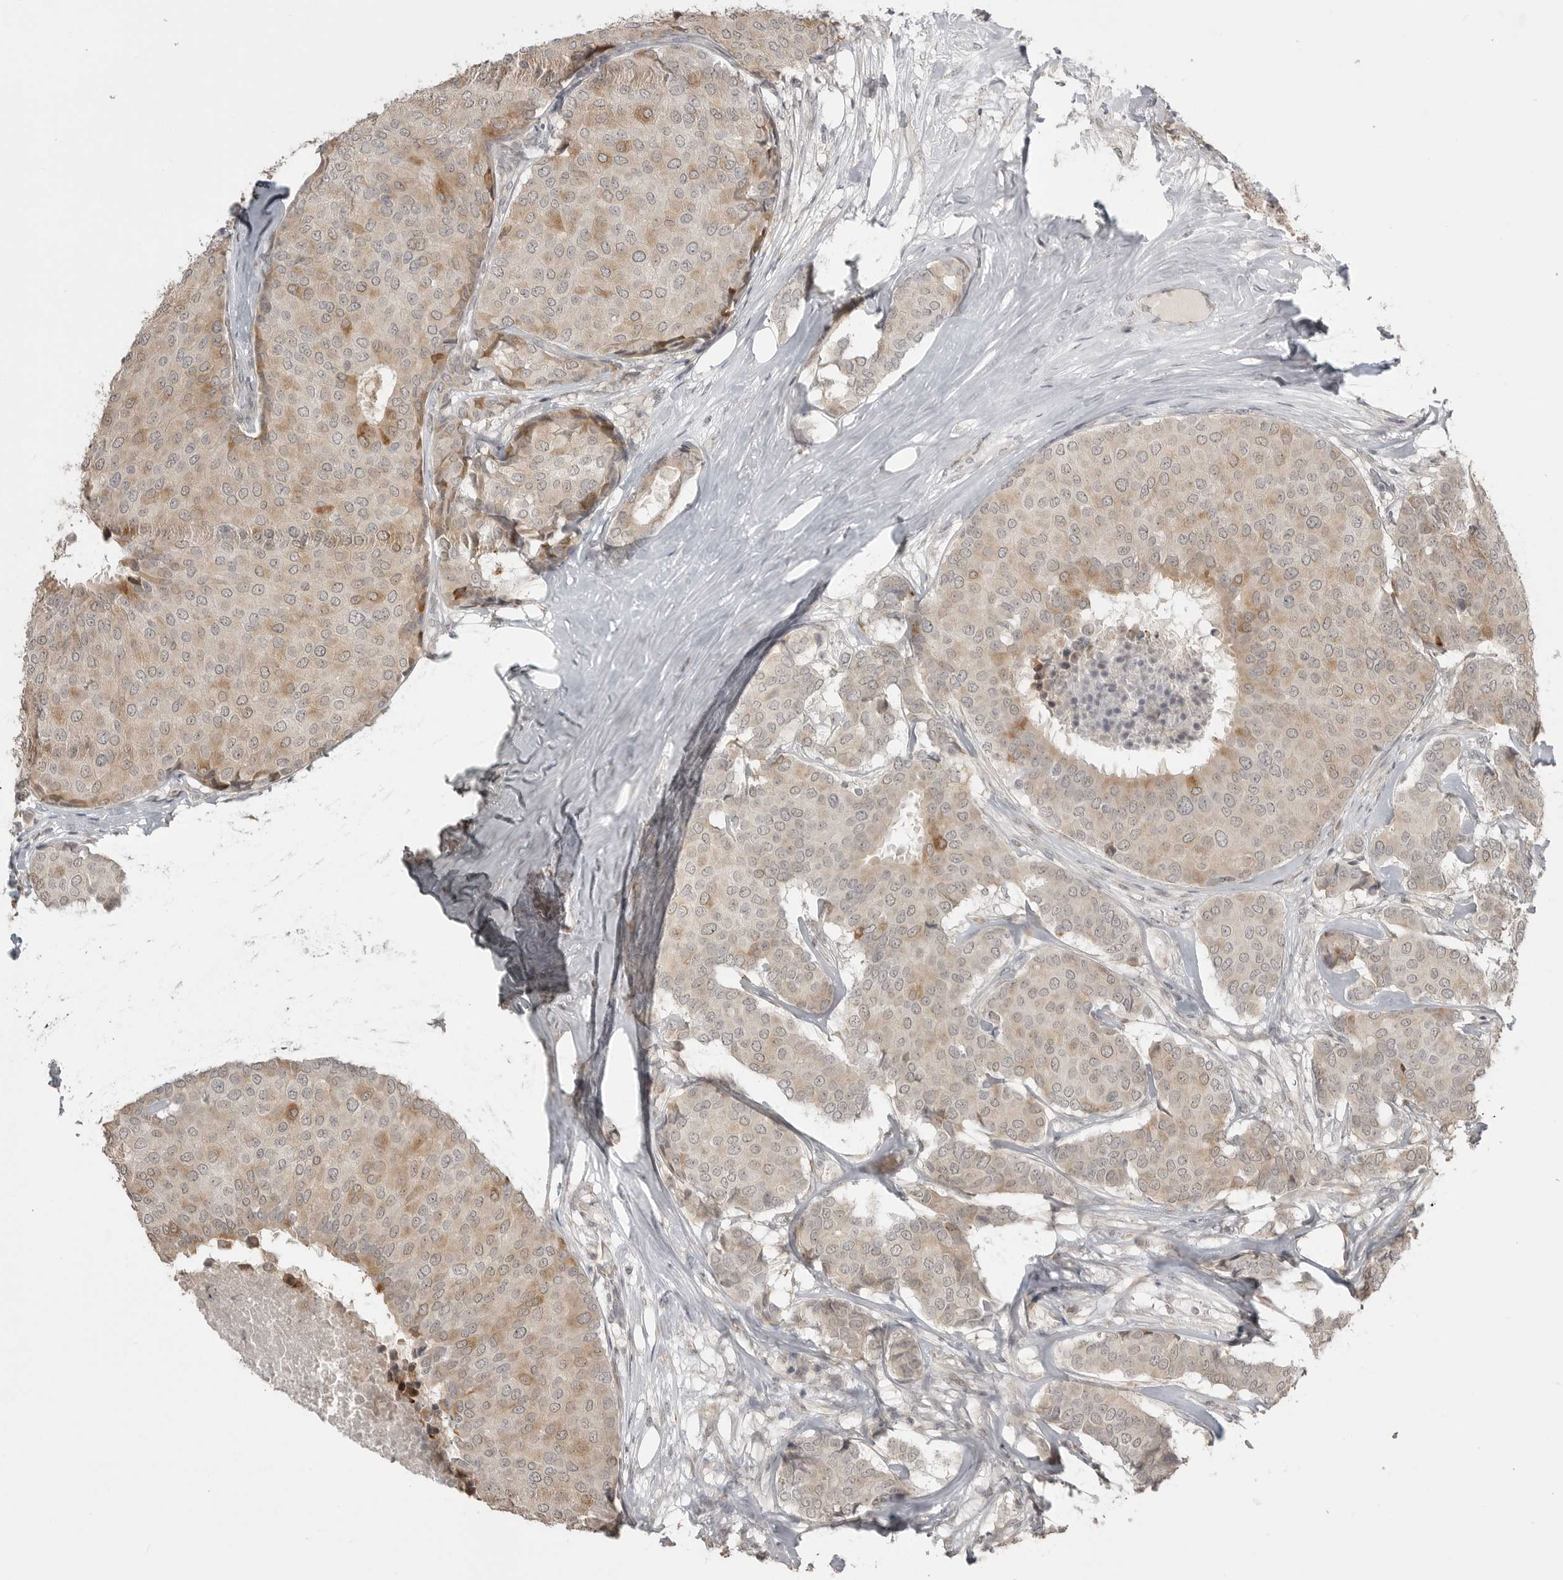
{"staining": {"intensity": "moderate", "quantity": "<25%", "location": "cytoplasmic/membranous"}, "tissue": "breast cancer", "cell_type": "Tumor cells", "image_type": "cancer", "snomed": [{"axis": "morphology", "description": "Duct carcinoma"}, {"axis": "topography", "description": "Breast"}], "caption": "Brown immunohistochemical staining in human intraductal carcinoma (breast) shows moderate cytoplasmic/membranous expression in approximately <25% of tumor cells.", "gene": "SMG8", "patient": {"sex": "female", "age": 75}}